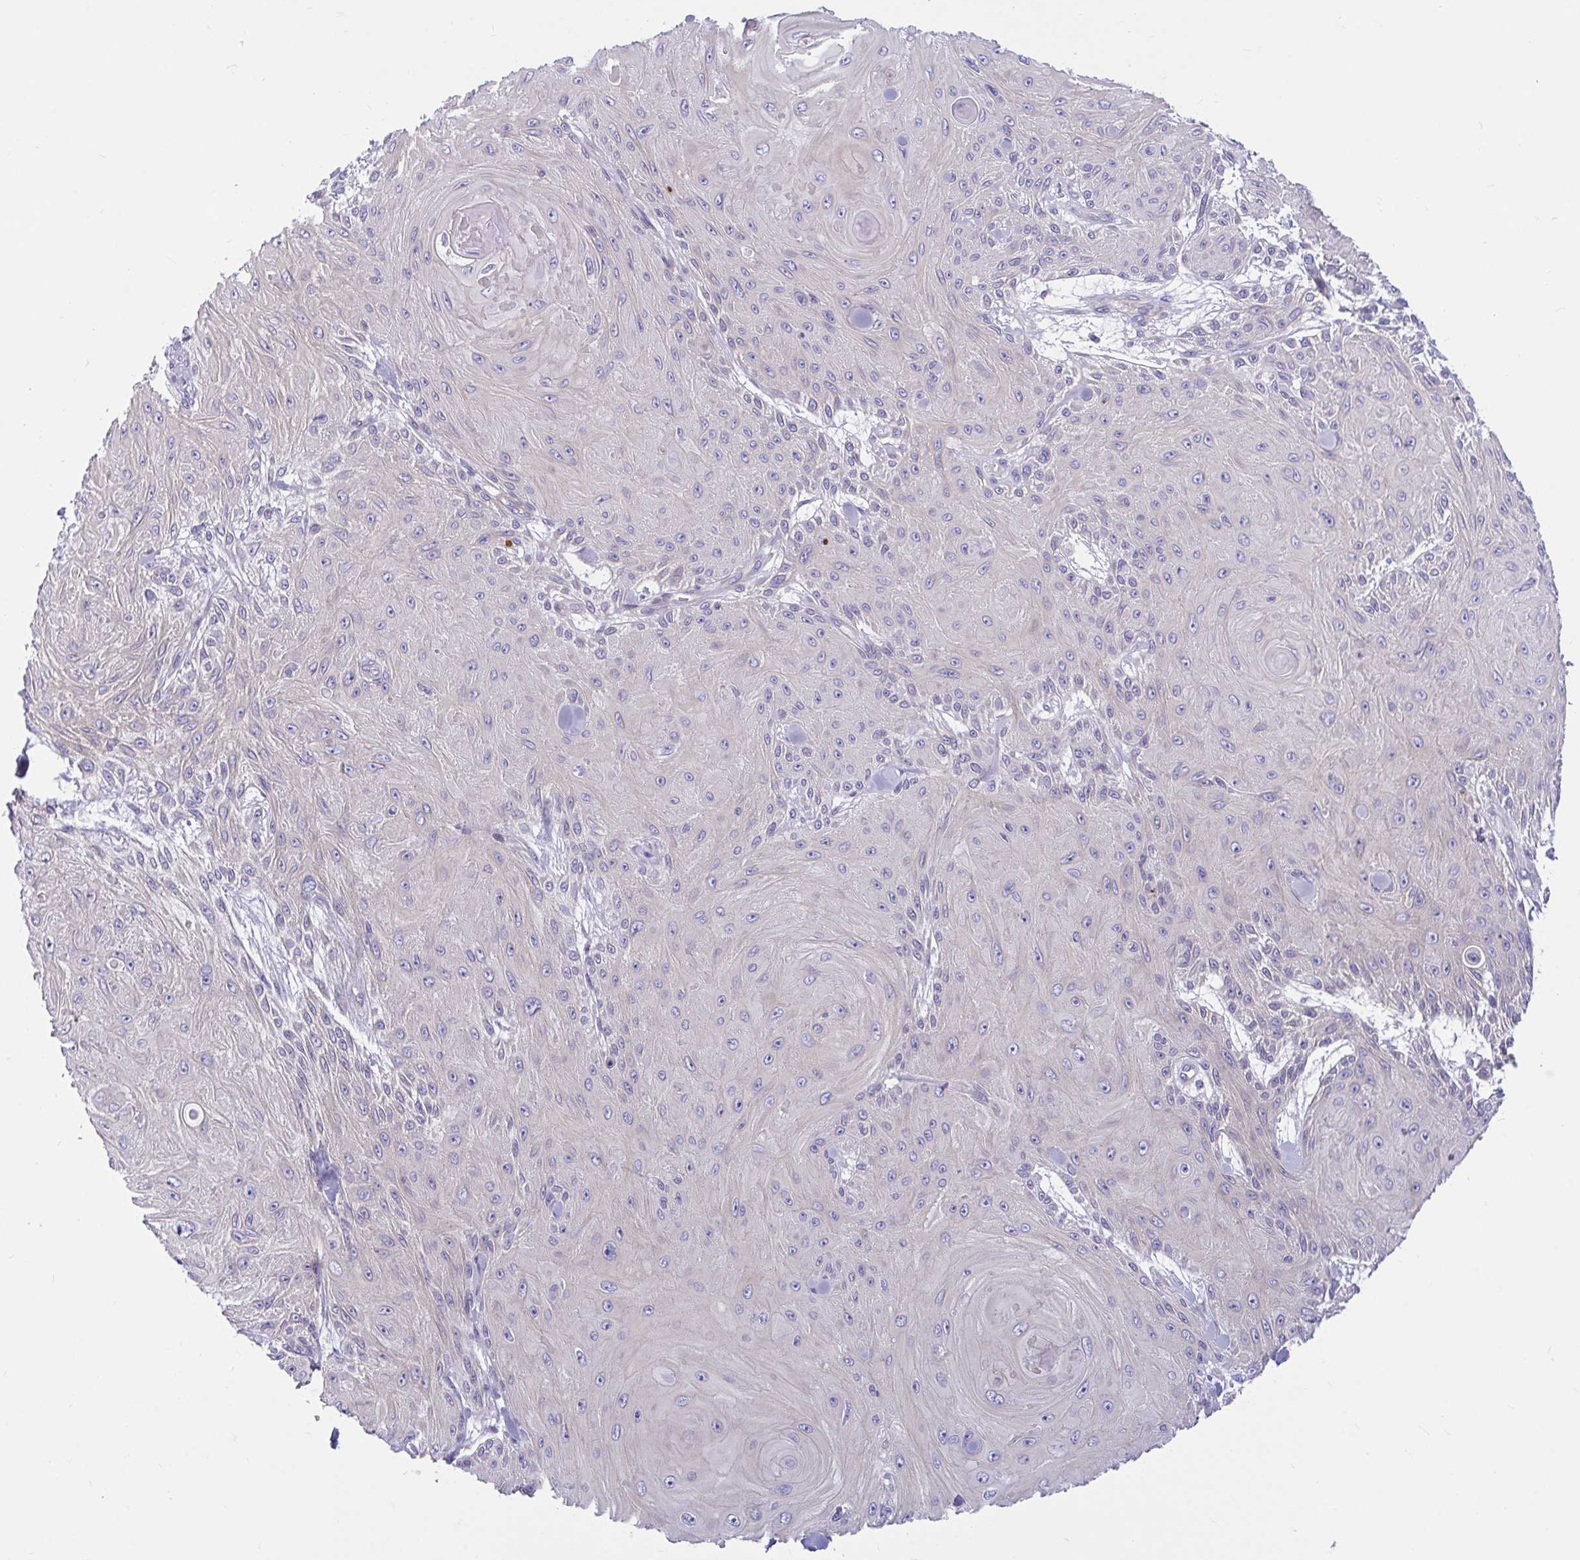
{"staining": {"intensity": "negative", "quantity": "none", "location": "none"}, "tissue": "skin cancer", "cell_type": "Tumor cells", "image_type": "cancer", "snomed": [{"axis": "morphology", "description": "Squamous cell carcinoma, NOS"}, {"axis": "topography", "description": "Skin"}], "caption": "Immunohistochemistry photomicrograph of human skin cancer stained for a protein (brown), which reveals no positivity in tumor cells.", "gene": "WBP1", "patient": {"sex": "male", "age": 88}}